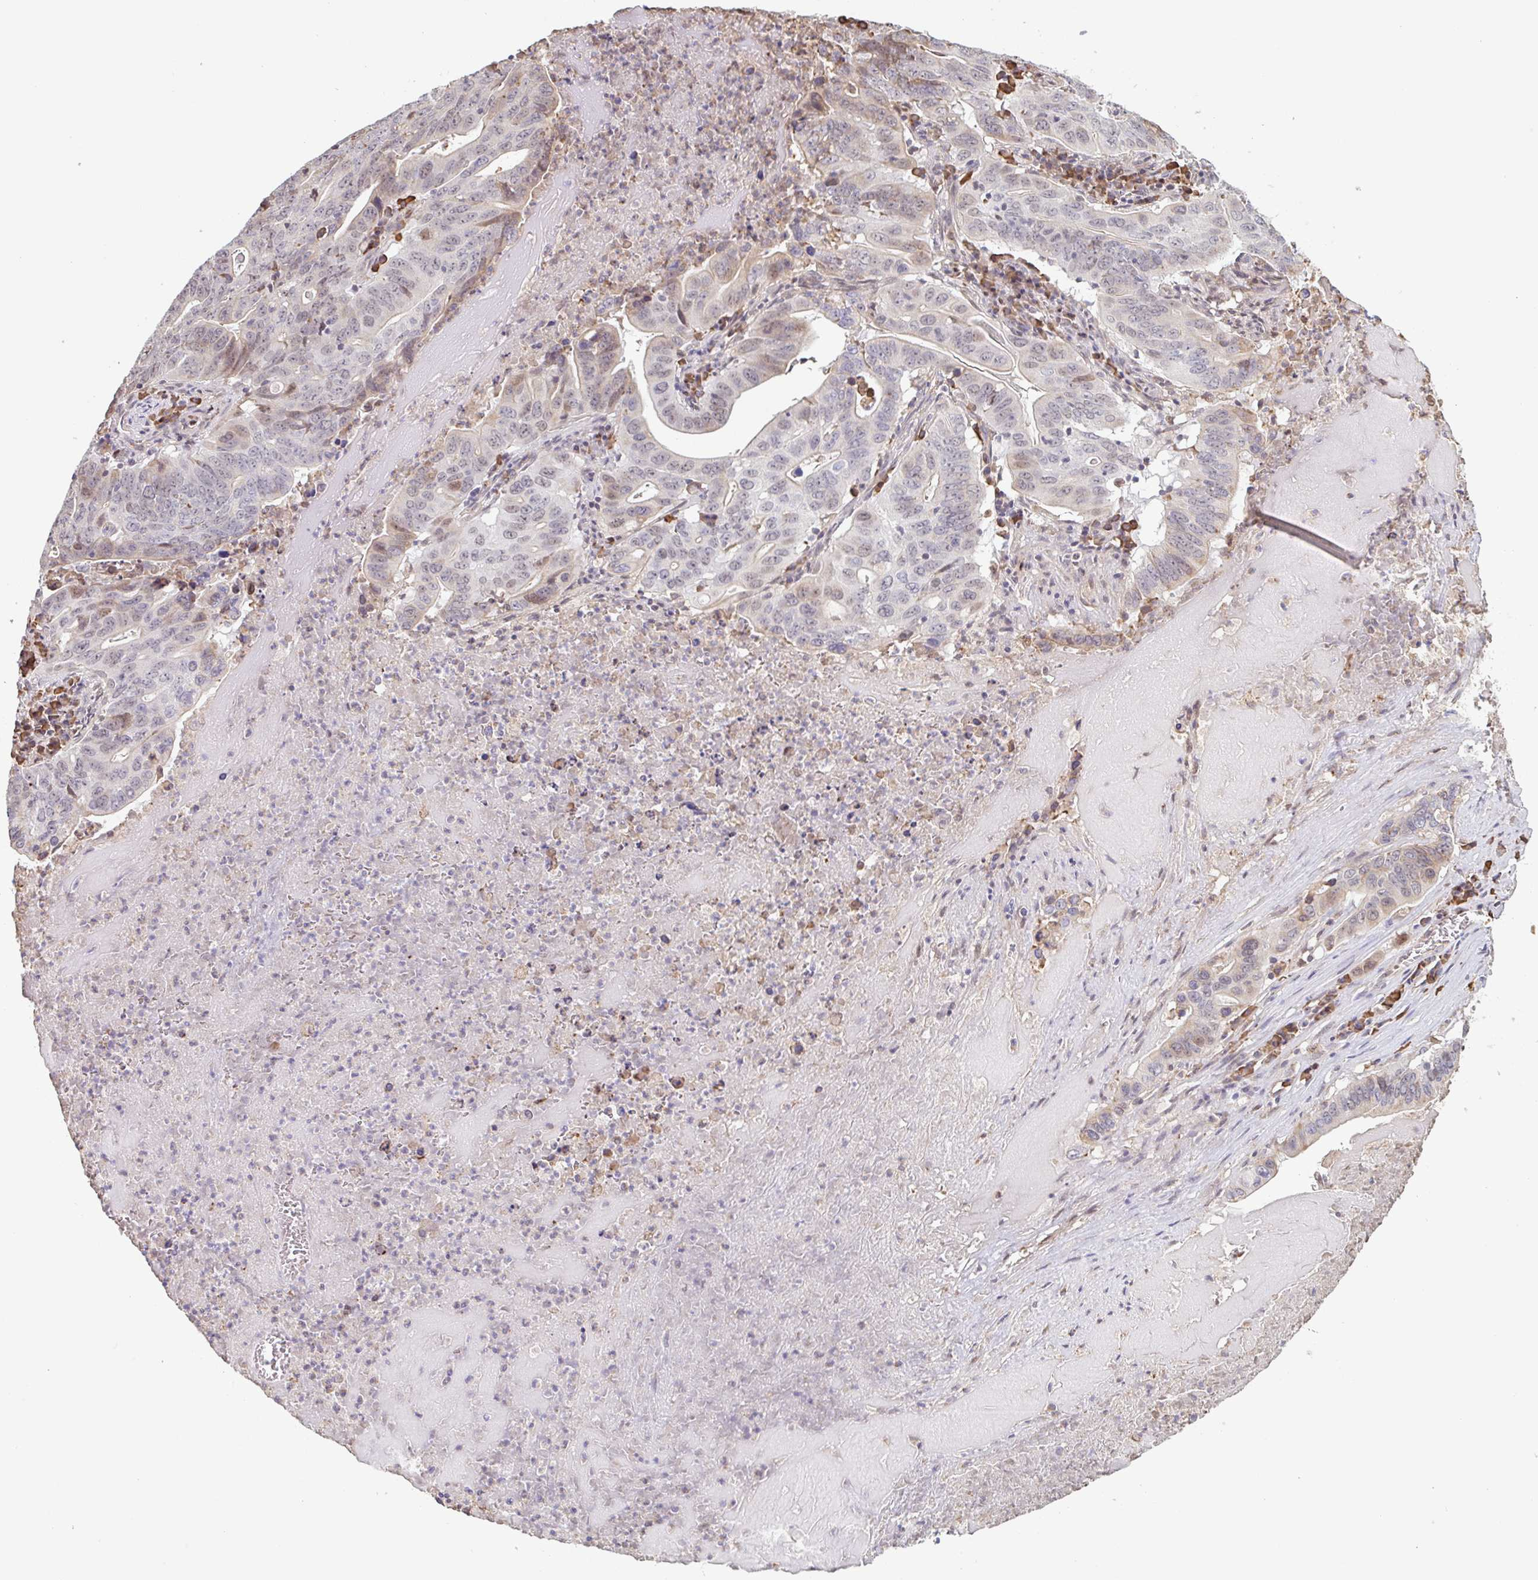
{"staining": {"intensity": "weak", "quantity": "<25%", "location": "cytoplasmic/membranous,nuclear"}, "tissue": "lung cancer", "cell_type": "Tumor cells", "image_type": "cancer", "snomed": [{"axis": "morphology", "description": "Adenocarcinoma, NOS"}, {"axis": "topography", "description": "Lung"}], "caption": "Tumor cells are negative for brown protein staining in adenocarcinoma (lung).", "gene": "TAF1D", "patient": {"sex": "female", "age": 60}}